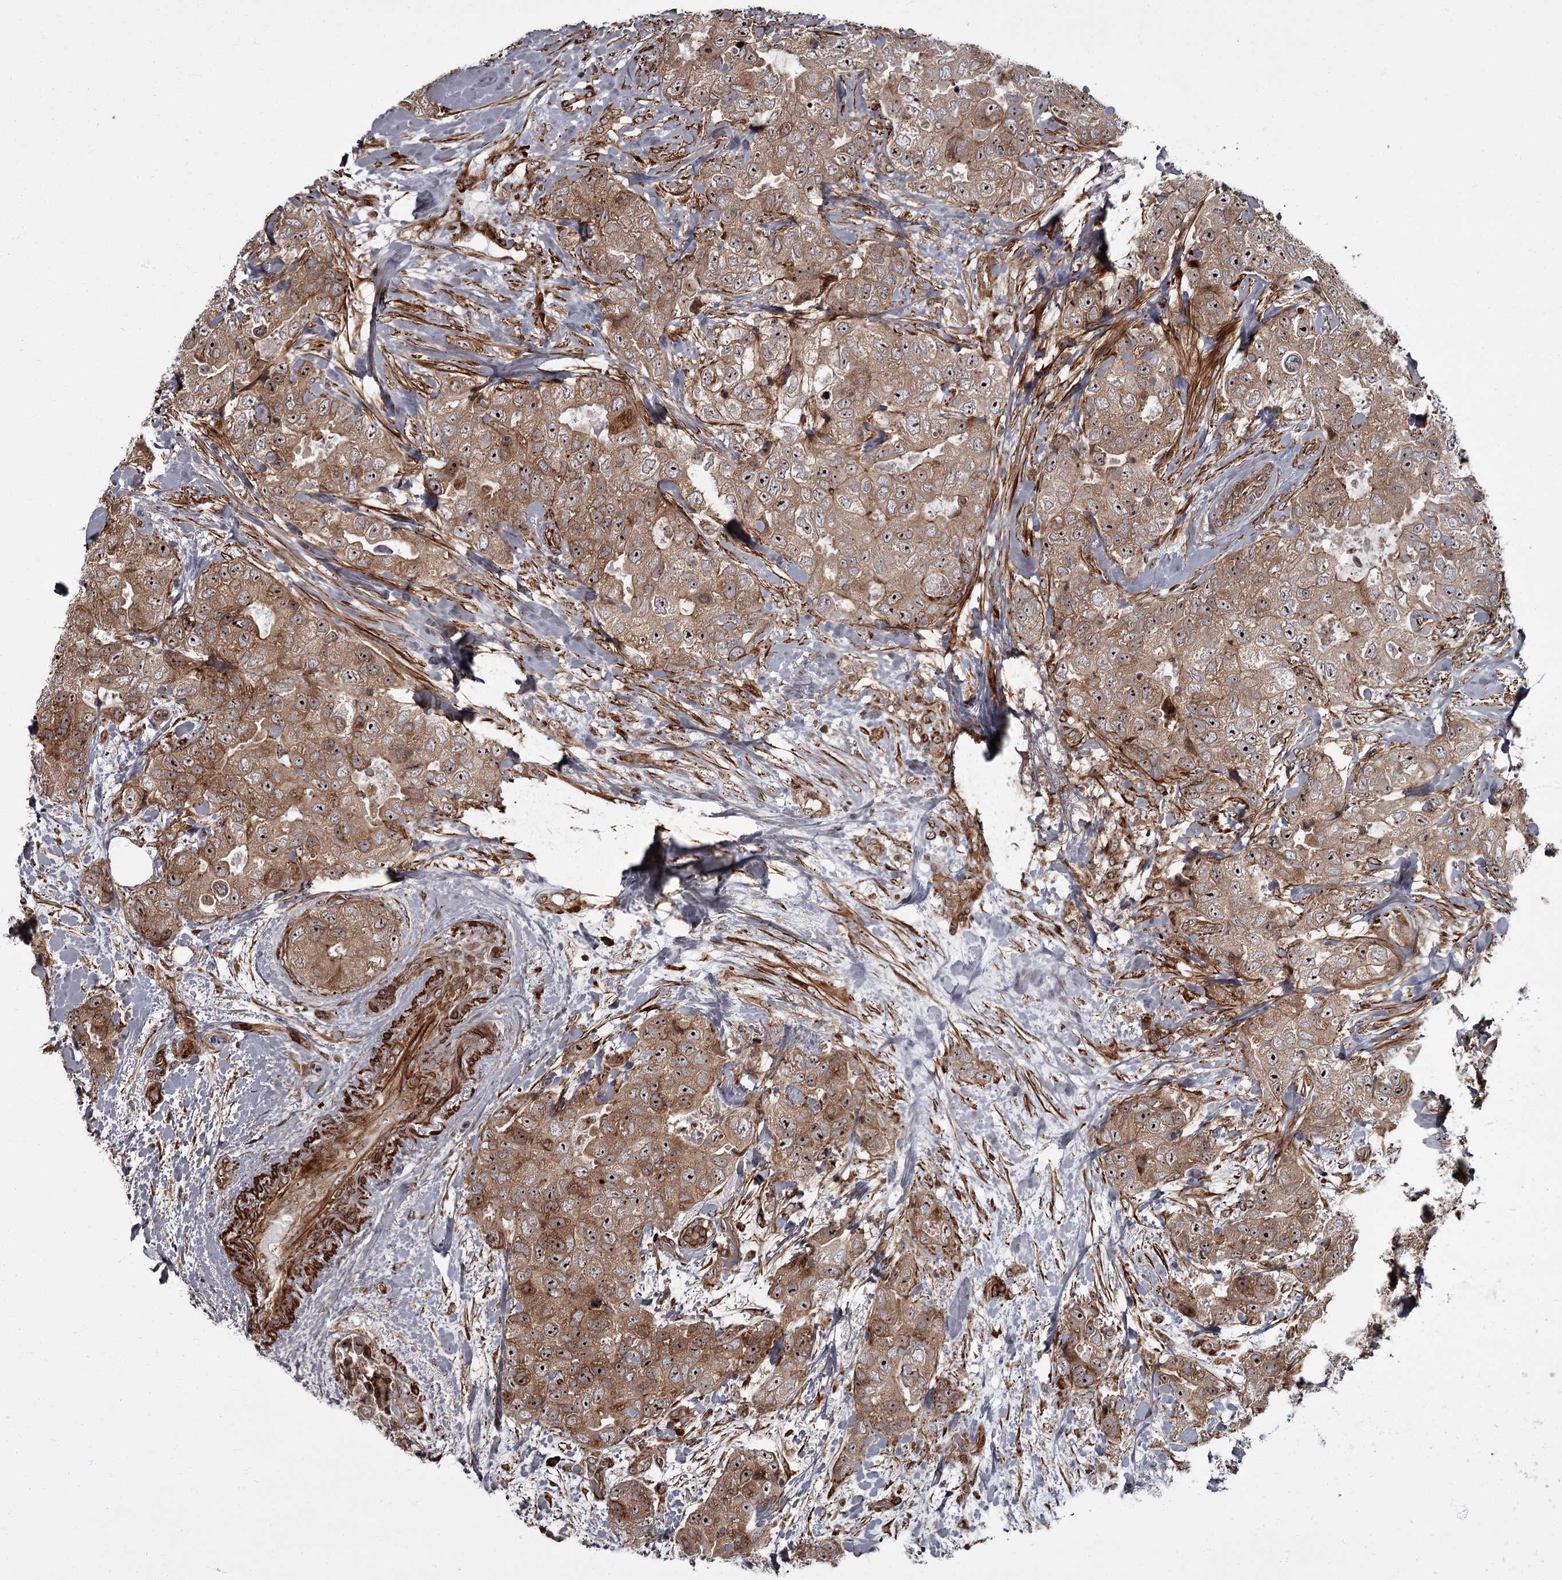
{"staining": {"intensity": "moderate", "quantity": ">75%", "location": "cytoplasmic/membranous,nuclear"}, "tissue": "breast cancer", "cell_type": "Tumor cells", "image_type": "cancer", "snomed": [{"axis": "morphology", "description": "Duct carcinoma"}, {"axis": "topography", "description": "Breast"}], "caption": "This image reveals immunohistochemistry staining of breast infiltrating ductal carcinoma, with medium moderate cytoplasmic/membranous and nuclear positivity in about >75% of tumor cells.", "gene": "THAP9", "patient": {"sex": "female", "age": 62}}